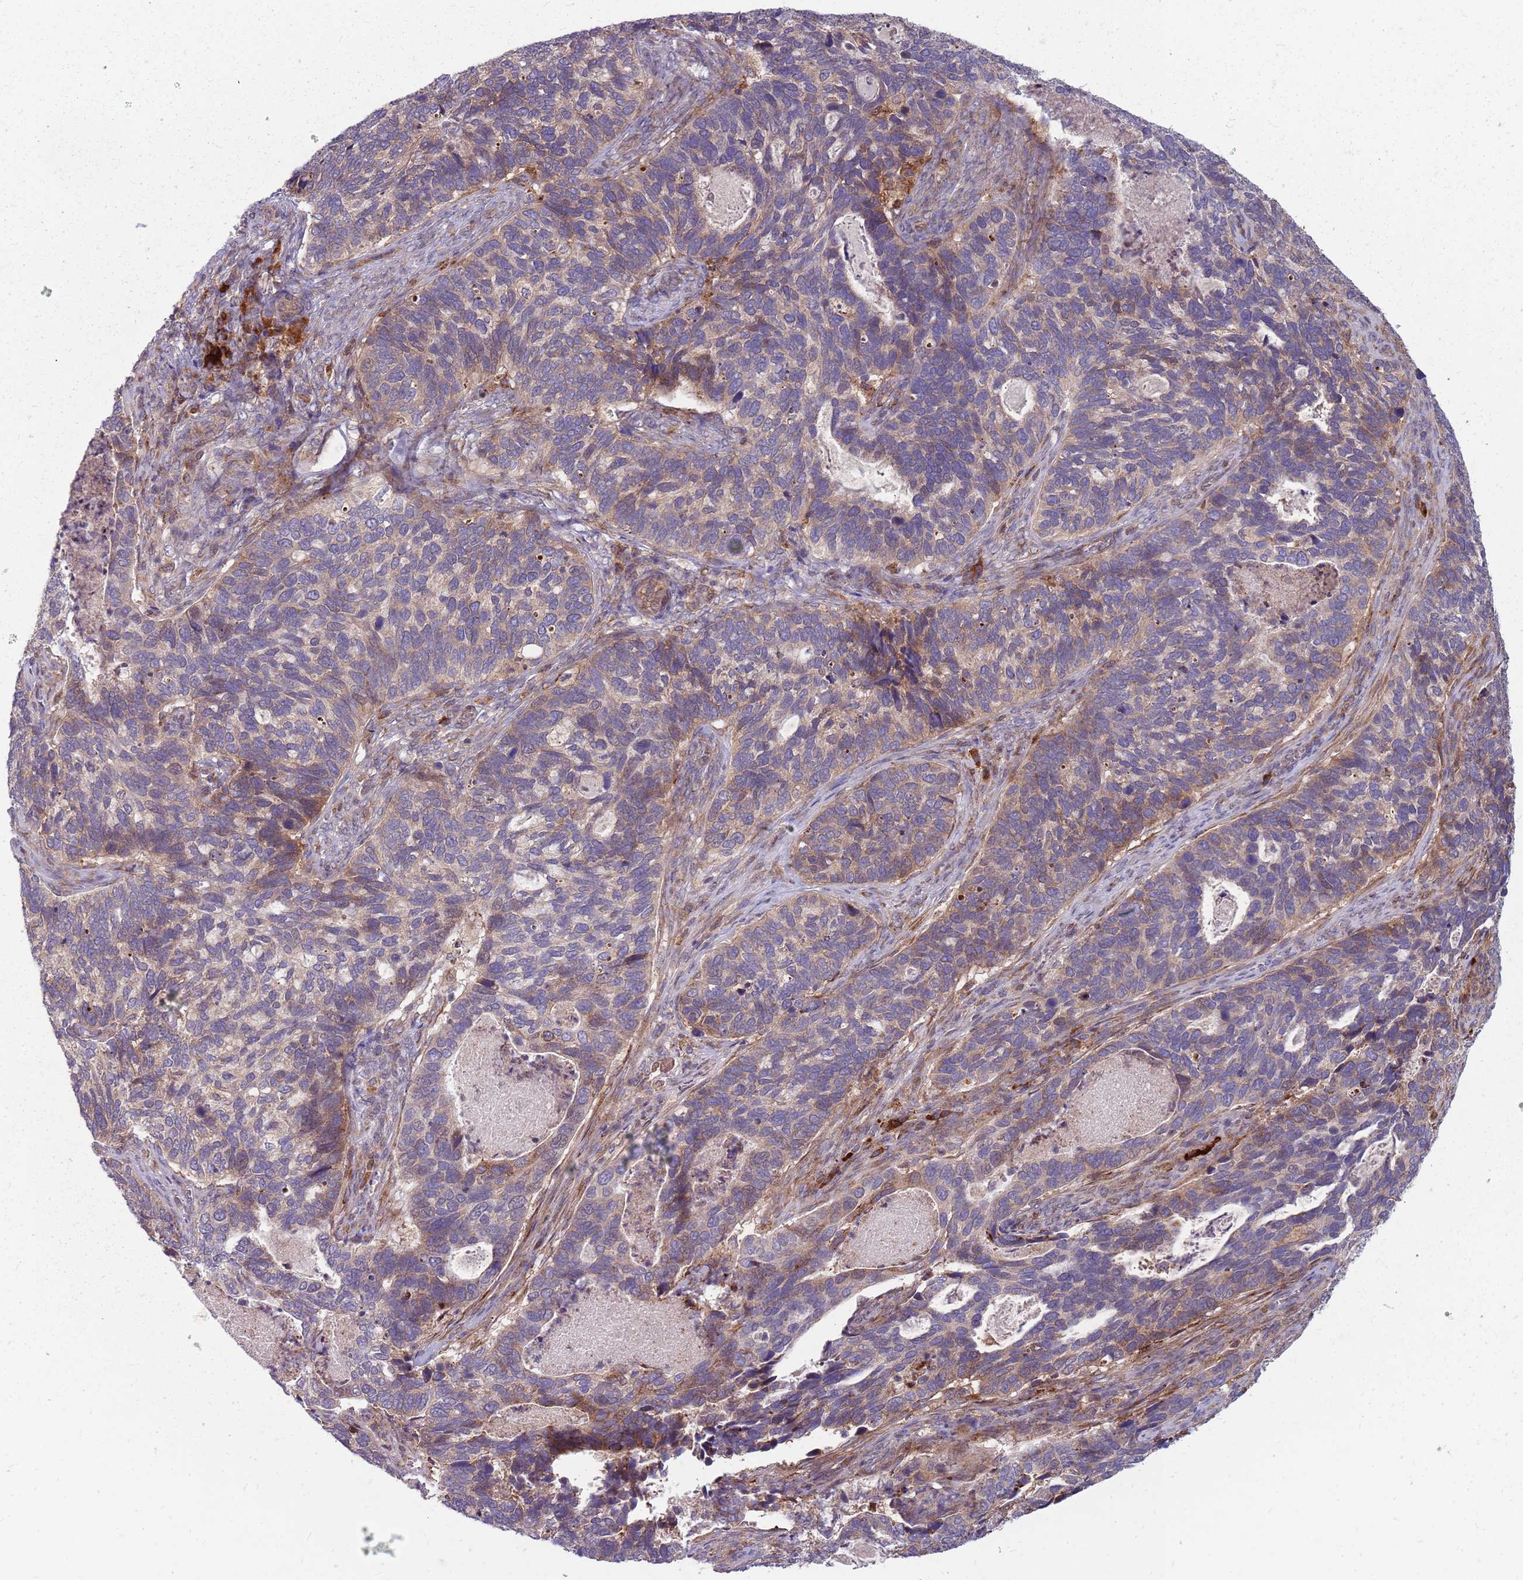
{"staining": {"intensity": "weak", "quantity": "<25%", "location": "cytoplasmic/membranous"}, "tissue": "cervical cancer", "cell_type": "Tumor cells", "image_type": "cancer", "snomed": [{"axis": "morphology", "description": "Squamous cell carcinoma, NOS"}, {"axis": "topography", "description": "Cervix"}], "caption": "High power microscopy image of an IHC histopathology image of cervical cancer (squamous cell carcinoma), revealing no significant expression in tumor cells.", "gene": "NME4", "patient": {"sex": "female", "age": 38}}